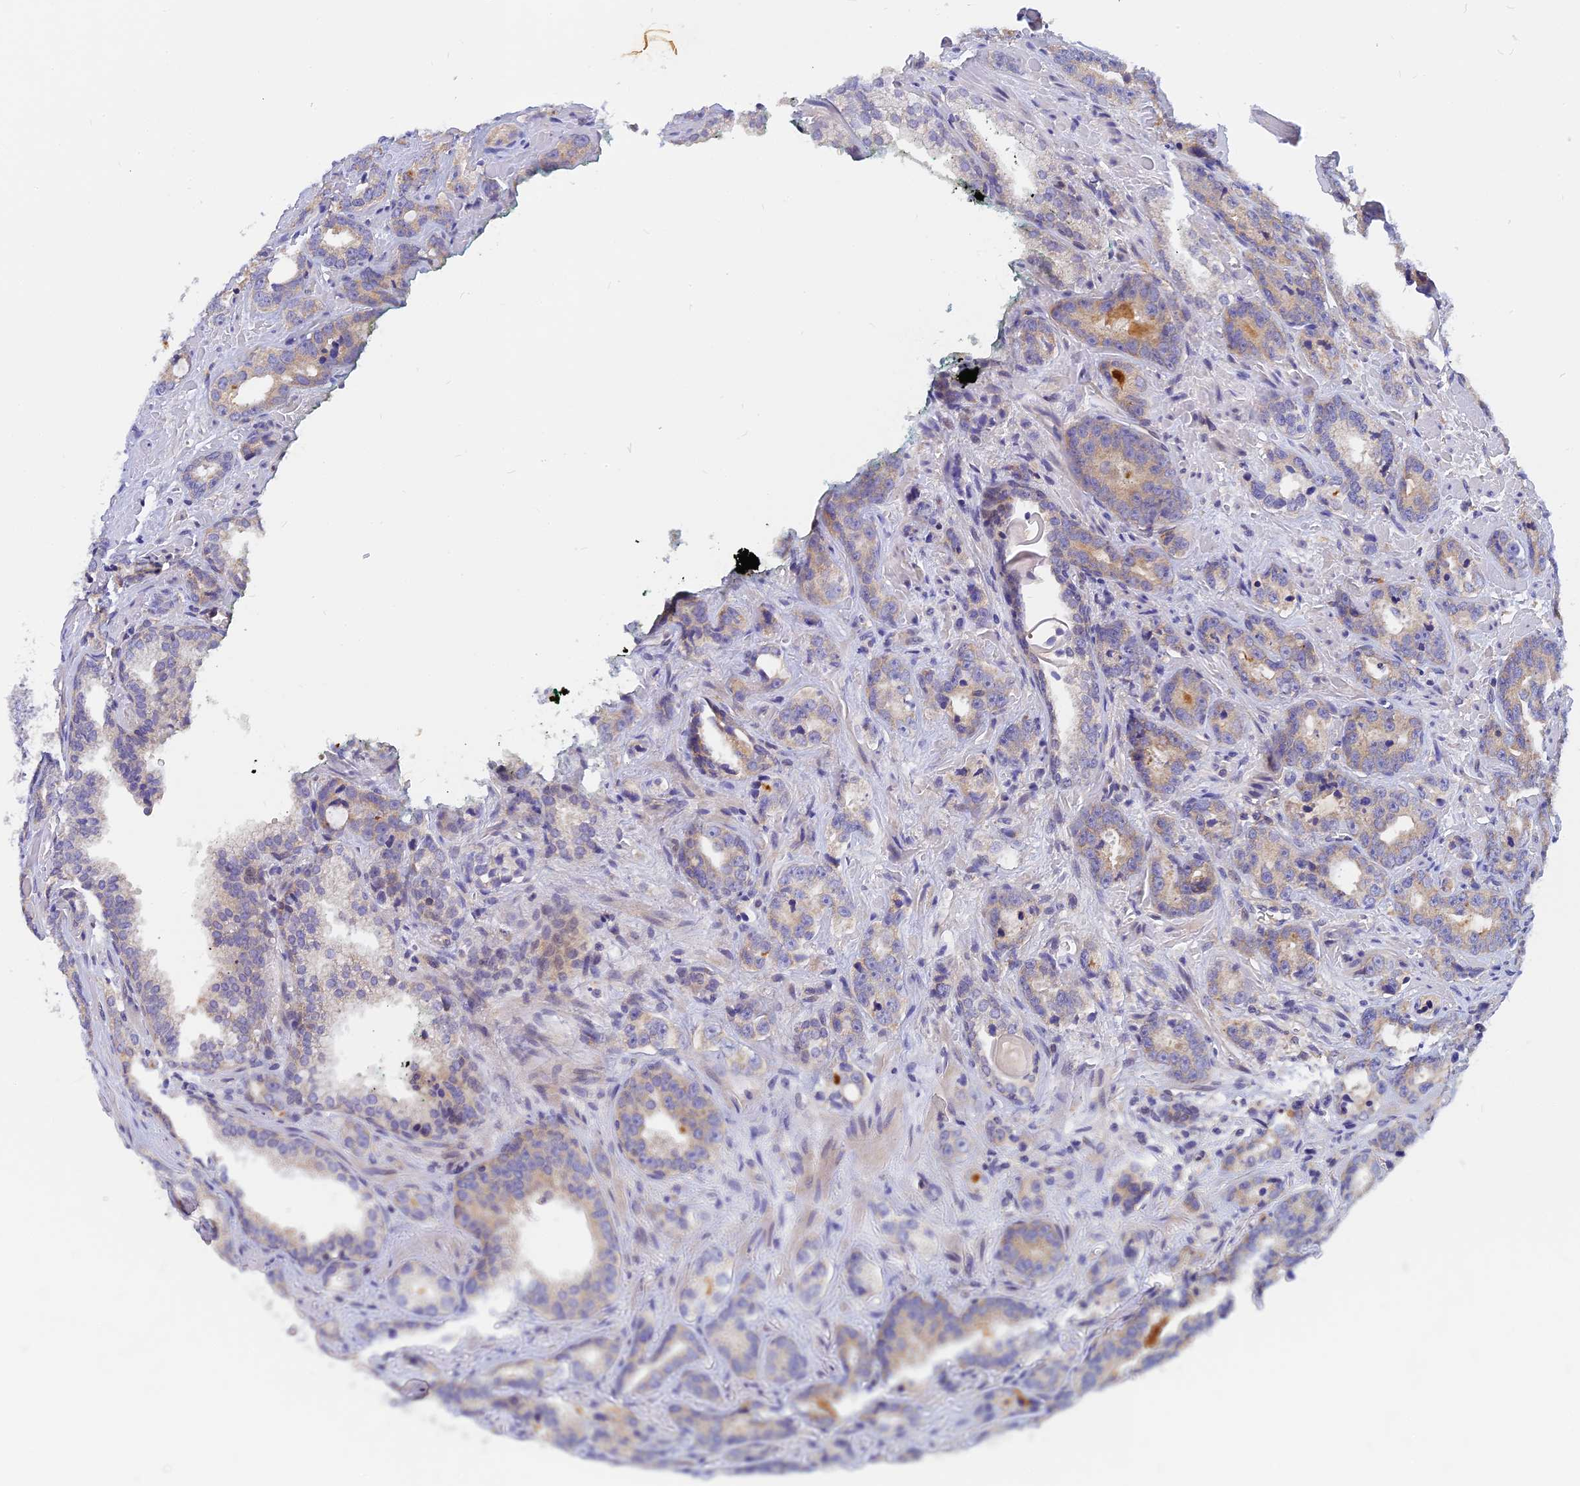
{"staining": {"intensity": "weak", "quantity": "25%-75%", "location": "cytoplasmic/membranous"}, "tissue": "prostate cancer", "cell_type": "Tumor cells", "image_type": "cancer", "snomed": [{"axis": "morphology", "description": "Adenocarcinoma, High grade"}, {"axis": "topography", "description": "Prostate"}], "caption": "Protein staining of prostate adenocarcinoma (high-grade) tissue demonstrates weak cytoplasmic/membranous staining in about 25%-75% of tumor cells. (Stains: DAB in brown, nuclei in blue, Microscopy: brightfield microscopy at high magnification).", "gene": "CACNA1B", "patient": {"sex": "male", "age": 62}}